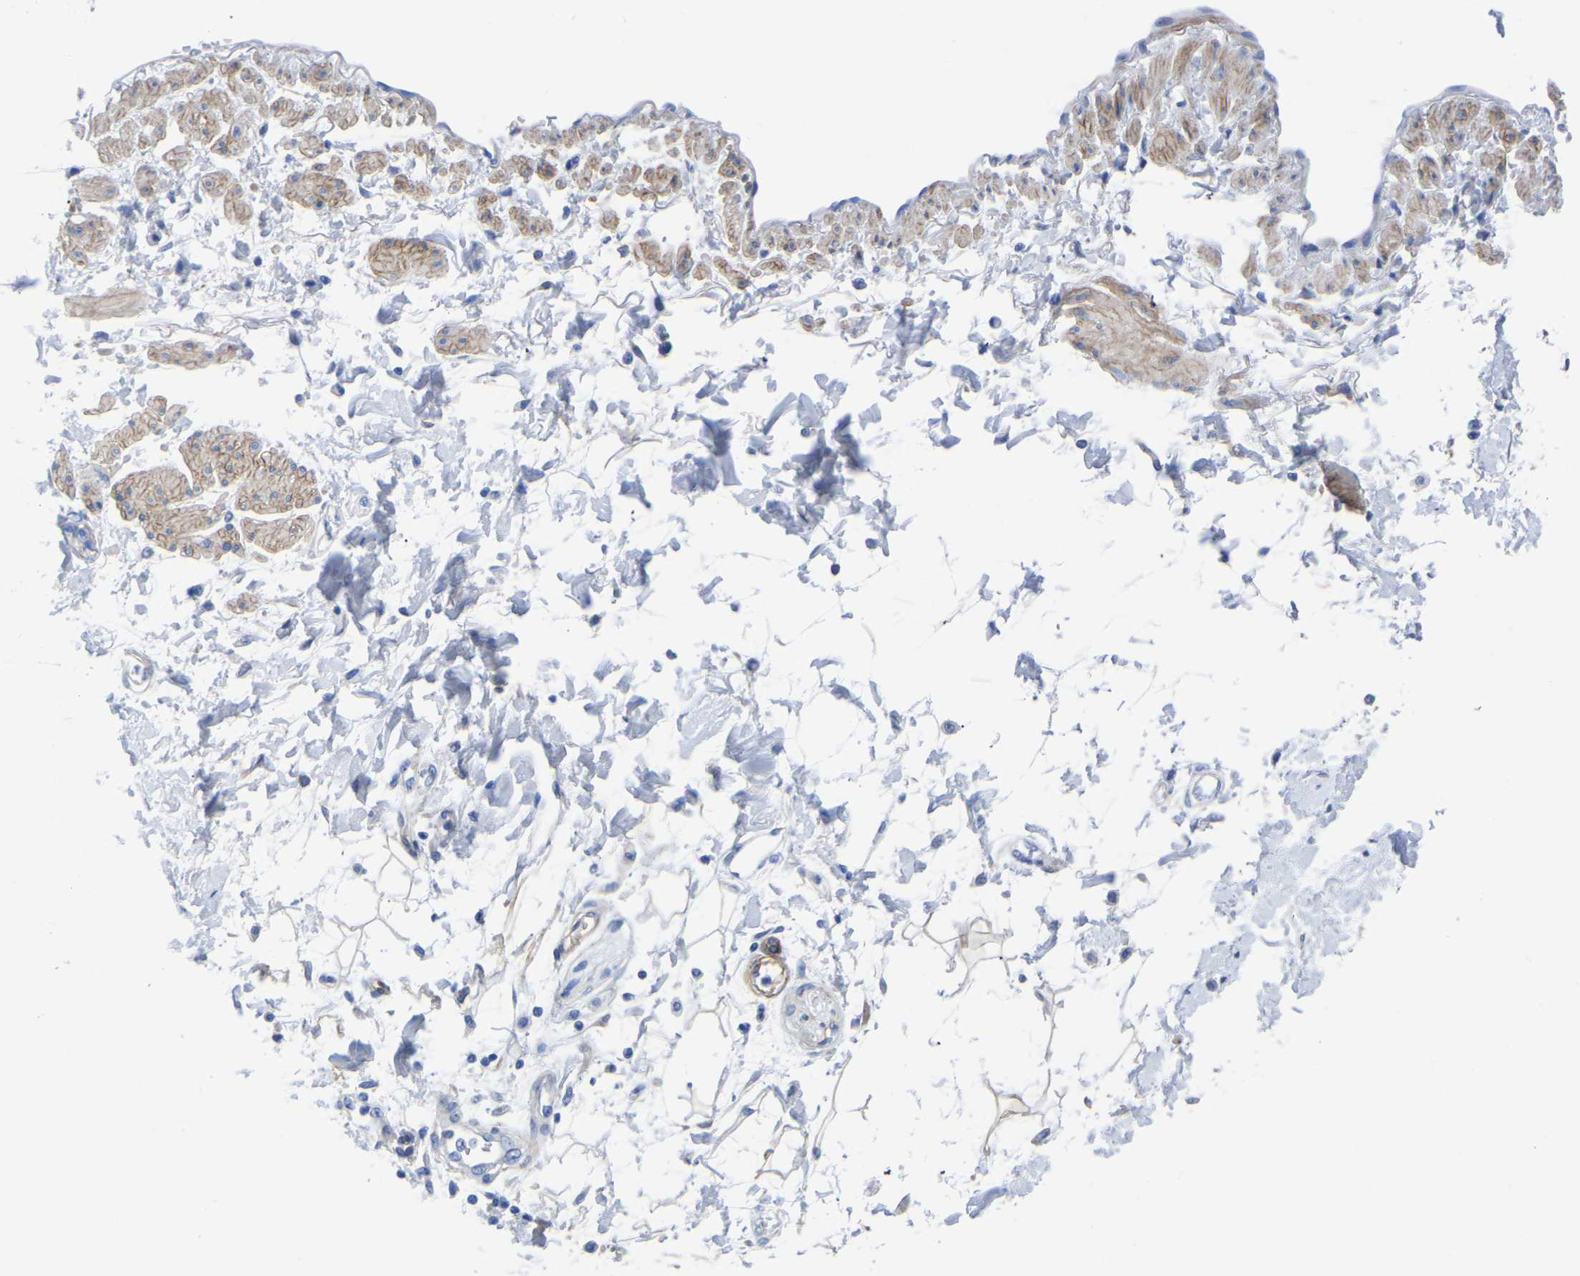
{"staining": {"intensity": "negative", "quantity": "none", "location": "none"}, "tissue": "adipose tissue", "cell_type": "Adipocytes", "image_type": "normal", "snomed": [{"axis": "morphology", "description": "Normal tissue, NOS"}, {"axis": "morphology", "description": "Adenocarcinoma, NOS"}, {"axis": "topography", "description": "Duodenum"}, {"axis": "topography", "description": "Peripheral nerve tissue"}], "caption": "This micrograph is of benign adipose tissue stained with immunohistochemistry (IHC) to label a protein in brown with the nuclei are counter-stained blue. There is no expression in adipocytes.", "gene": "SLC45A3", "patient": {"sex": "female", "age": 60}}